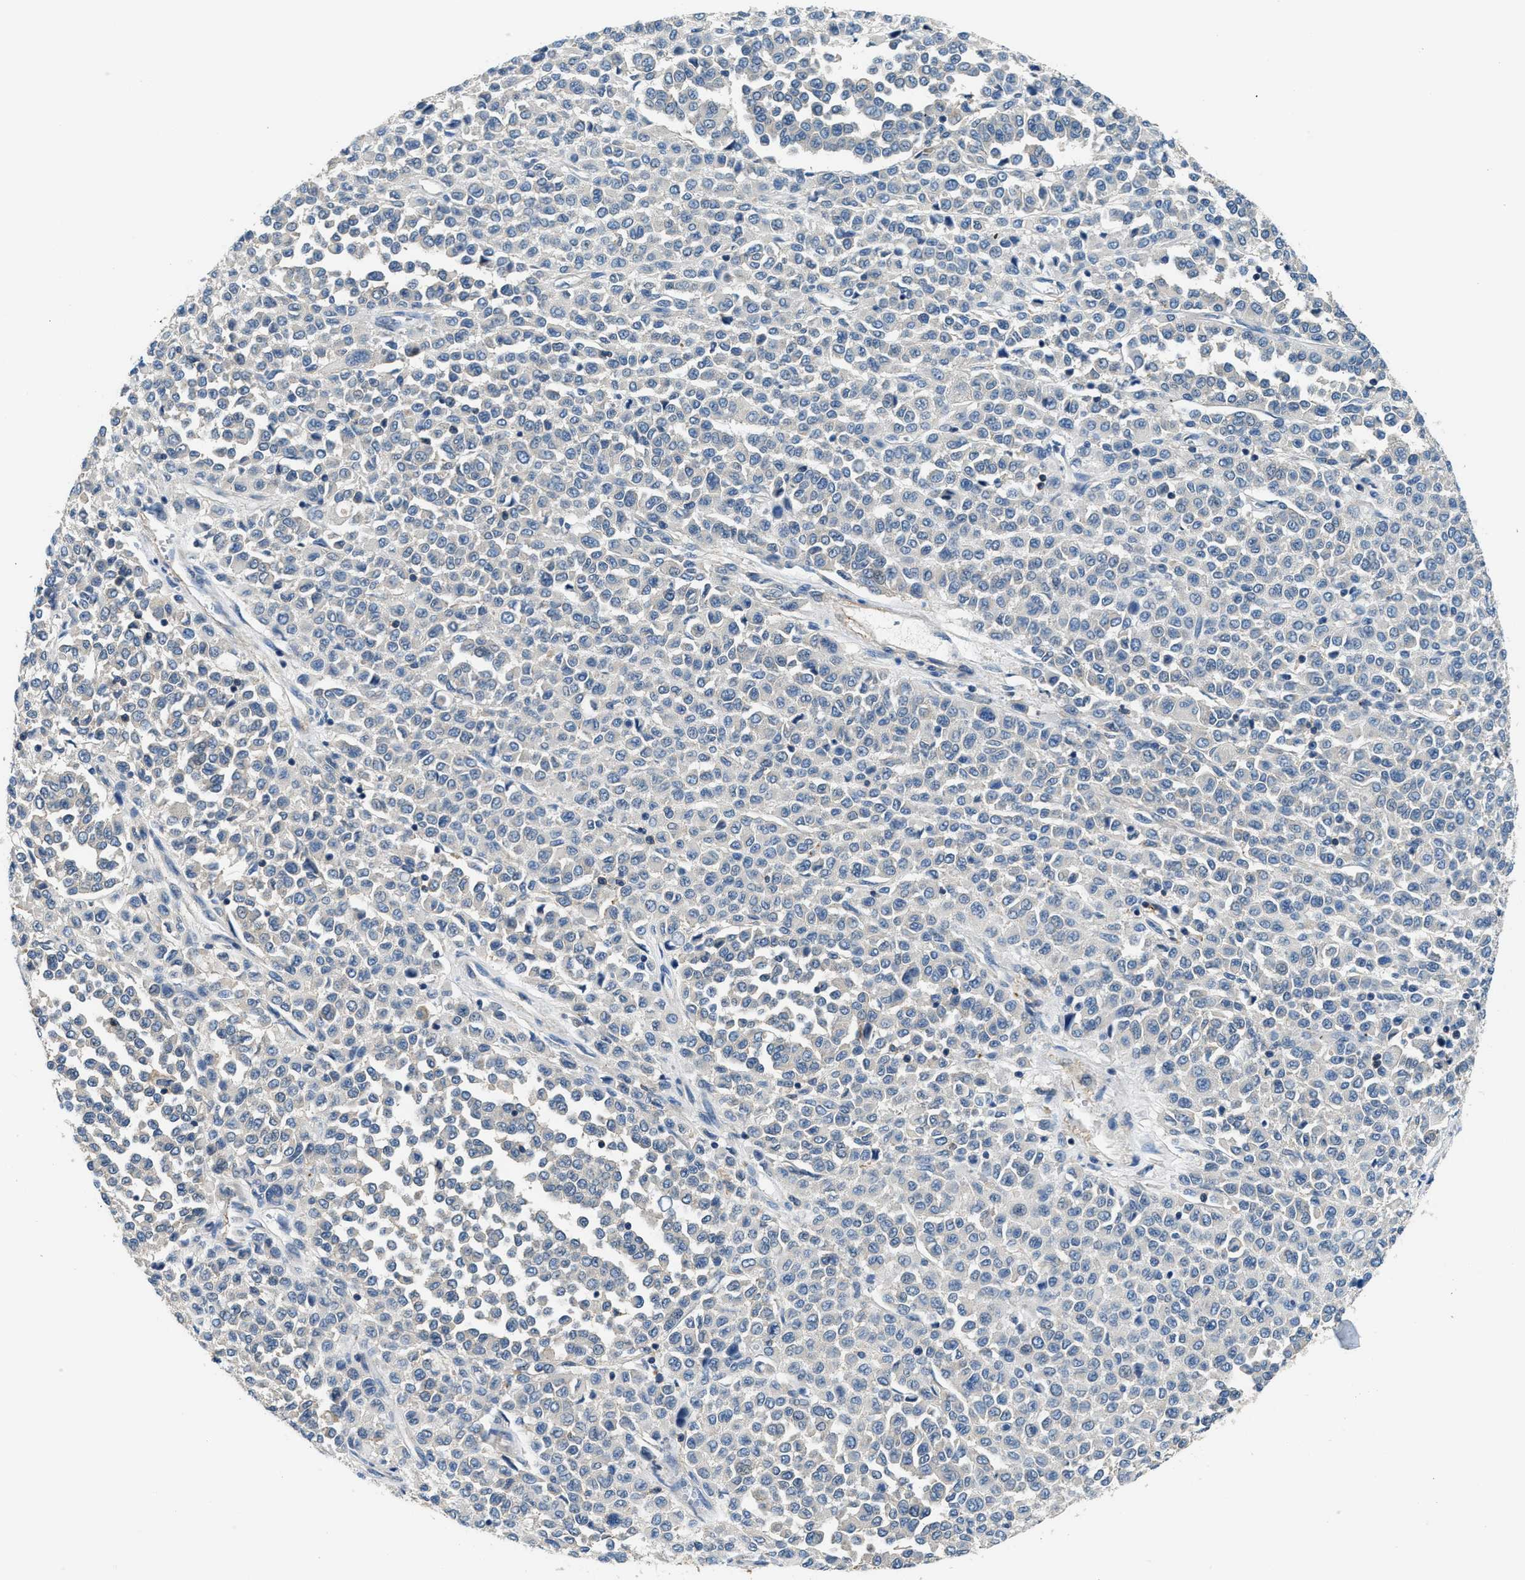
{"staining": {"intensity": "negative", "quantity": "none", "location": "none"}, "tissue": "melanoma", "cell_type": "Tumor cells", "image_type": "cancer", "snomed": [{"axis": "morphology", "description": "Malignant melanoma, Metastatic site"}, {"axis": "topography", "description": "Pancreas"}], "caption": "DAB (3,3'-diaminobenzidine) immunohistochemical staining of human malignant melanoma (metastatic site) reveals no significant positivity in tumor cells.", "gene": "MYO1G", "patient": {"sex": "female", "age": 30}}